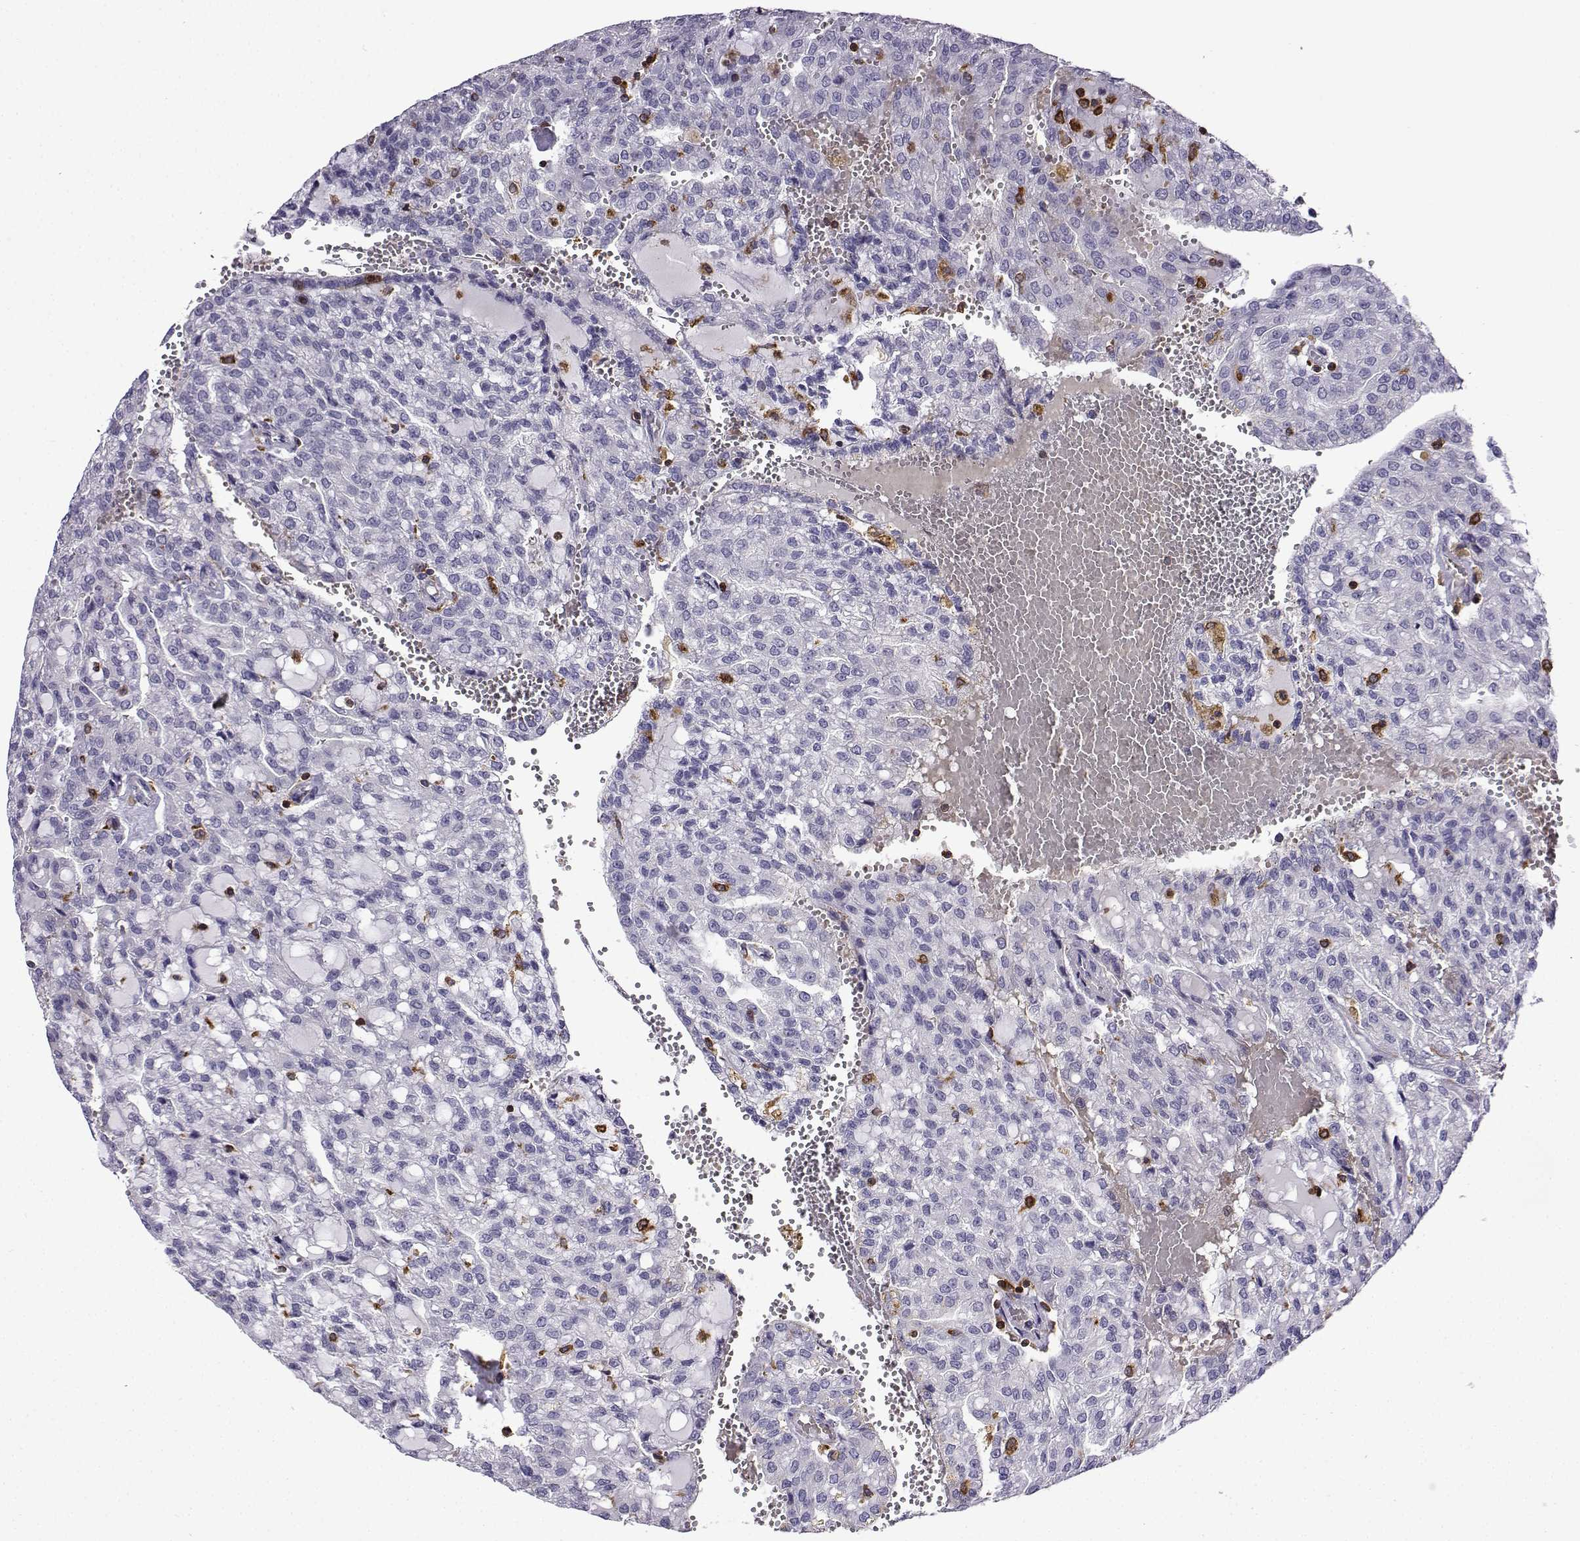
{"staining": {"intensity": "negative", "quantity": "none", "location": "none"}, "tissue": "renal cancer", "cell_type": "Tumor cells", "image_type": "cancer", "snomed": [{"axis": "morphology", "description": "Adenocarcinoma, NOS"}, {"axis": "topography", "description": "Kidney"}], "caption": "Immunohistochemistry (IHC) of renal adenocarcinoma exhibits no expression in tumor cells.", "gene": "DOCK10", "patient": {"sex": "male", "age": 63}}